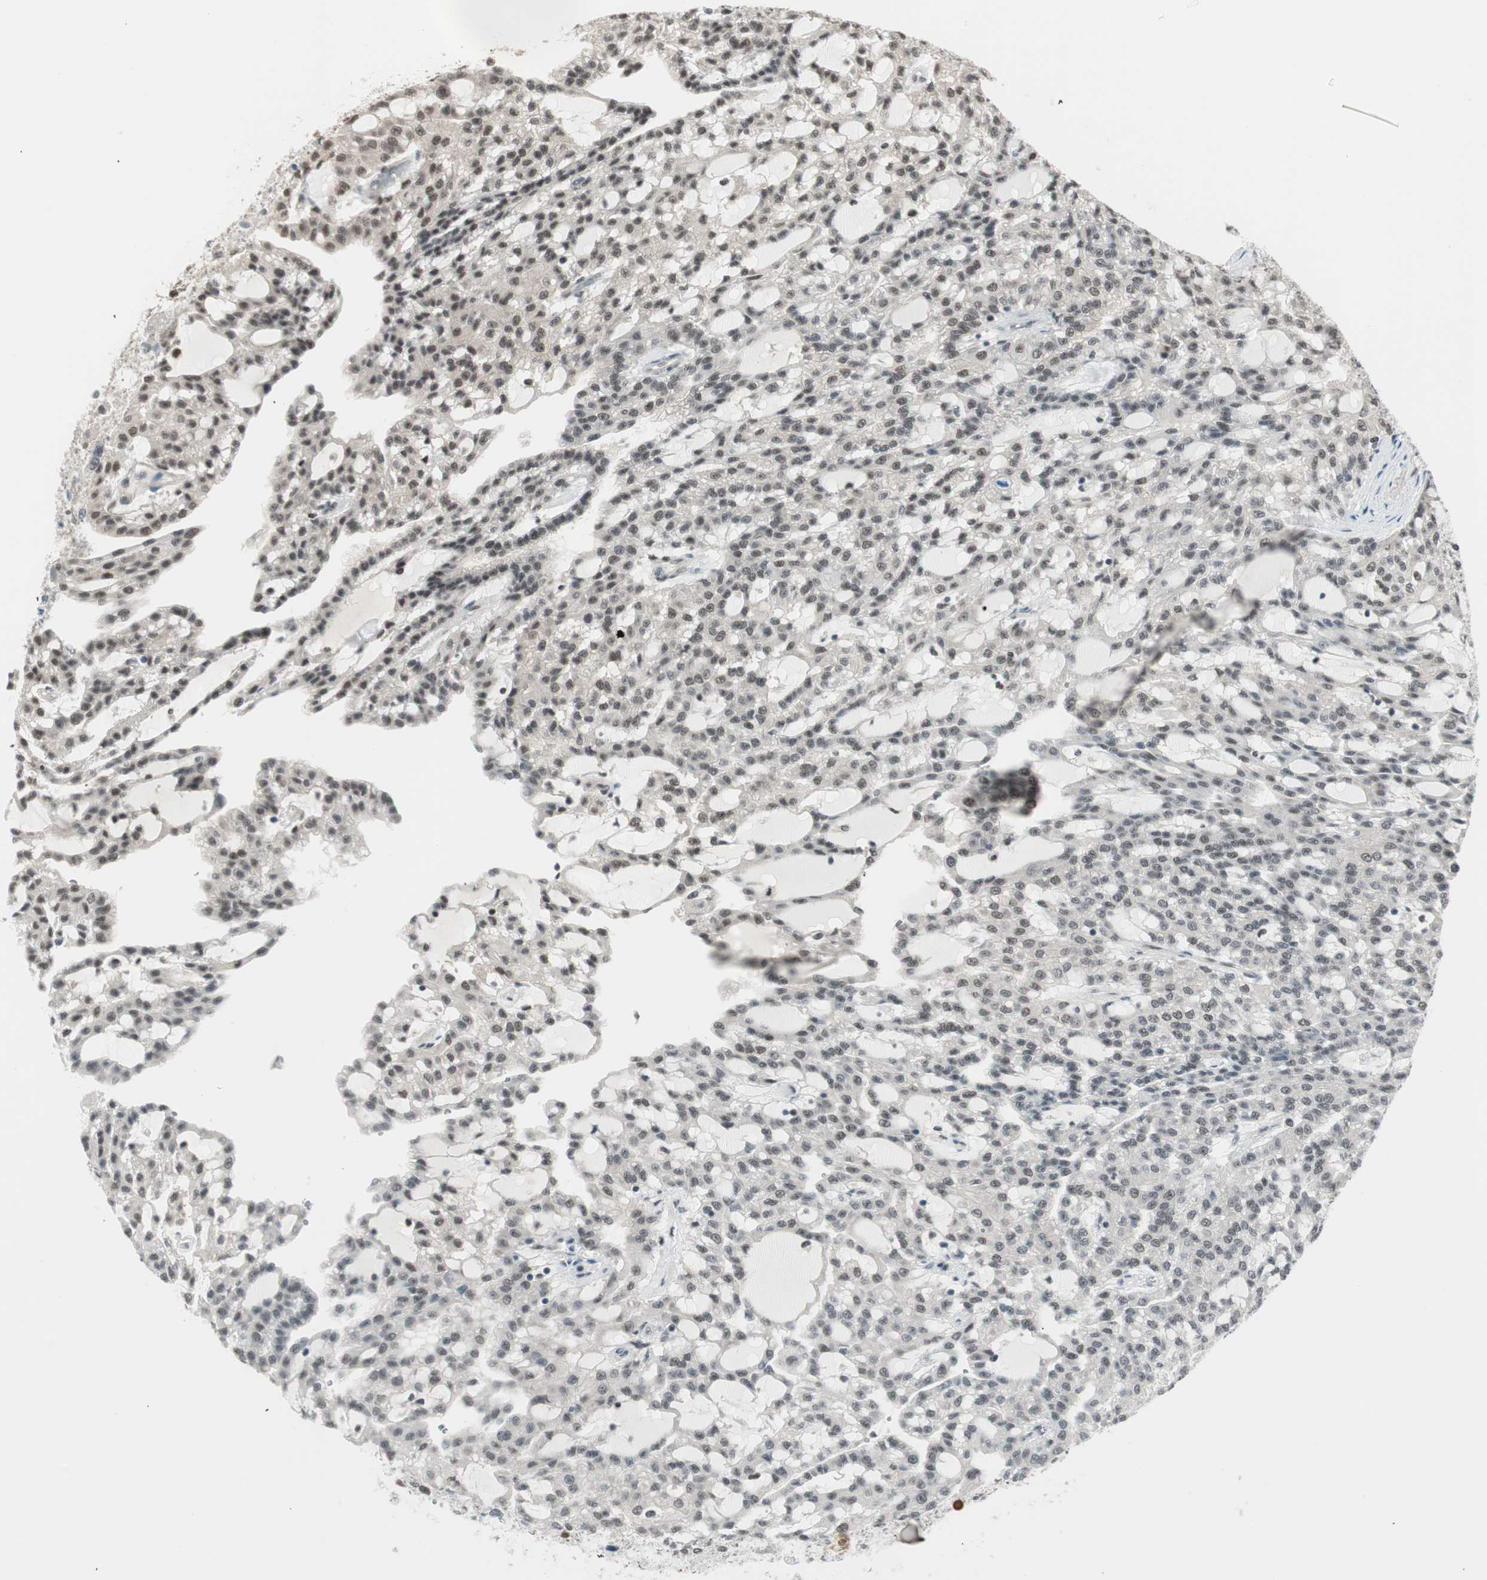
{"staining": {"intensity": "moderate", "quantity": "25%-75%", "location": "nuclear"}, "tissue": "renal cancer", "cell_type": "Tumor cells", "image_type": "cancer", "snomed": [{"axis": "morphology", "description": "Adenocarcinoma, NOS"}, {"axis": "topography", "description": "Kidney"}], "caption": "Tumor cells show medium levels of moderate nuclear positivity in approximately 25%-75% of cells in human renal cancer.", "gene": "LONP2", "patient": {"sex": "male", "age": 63}}